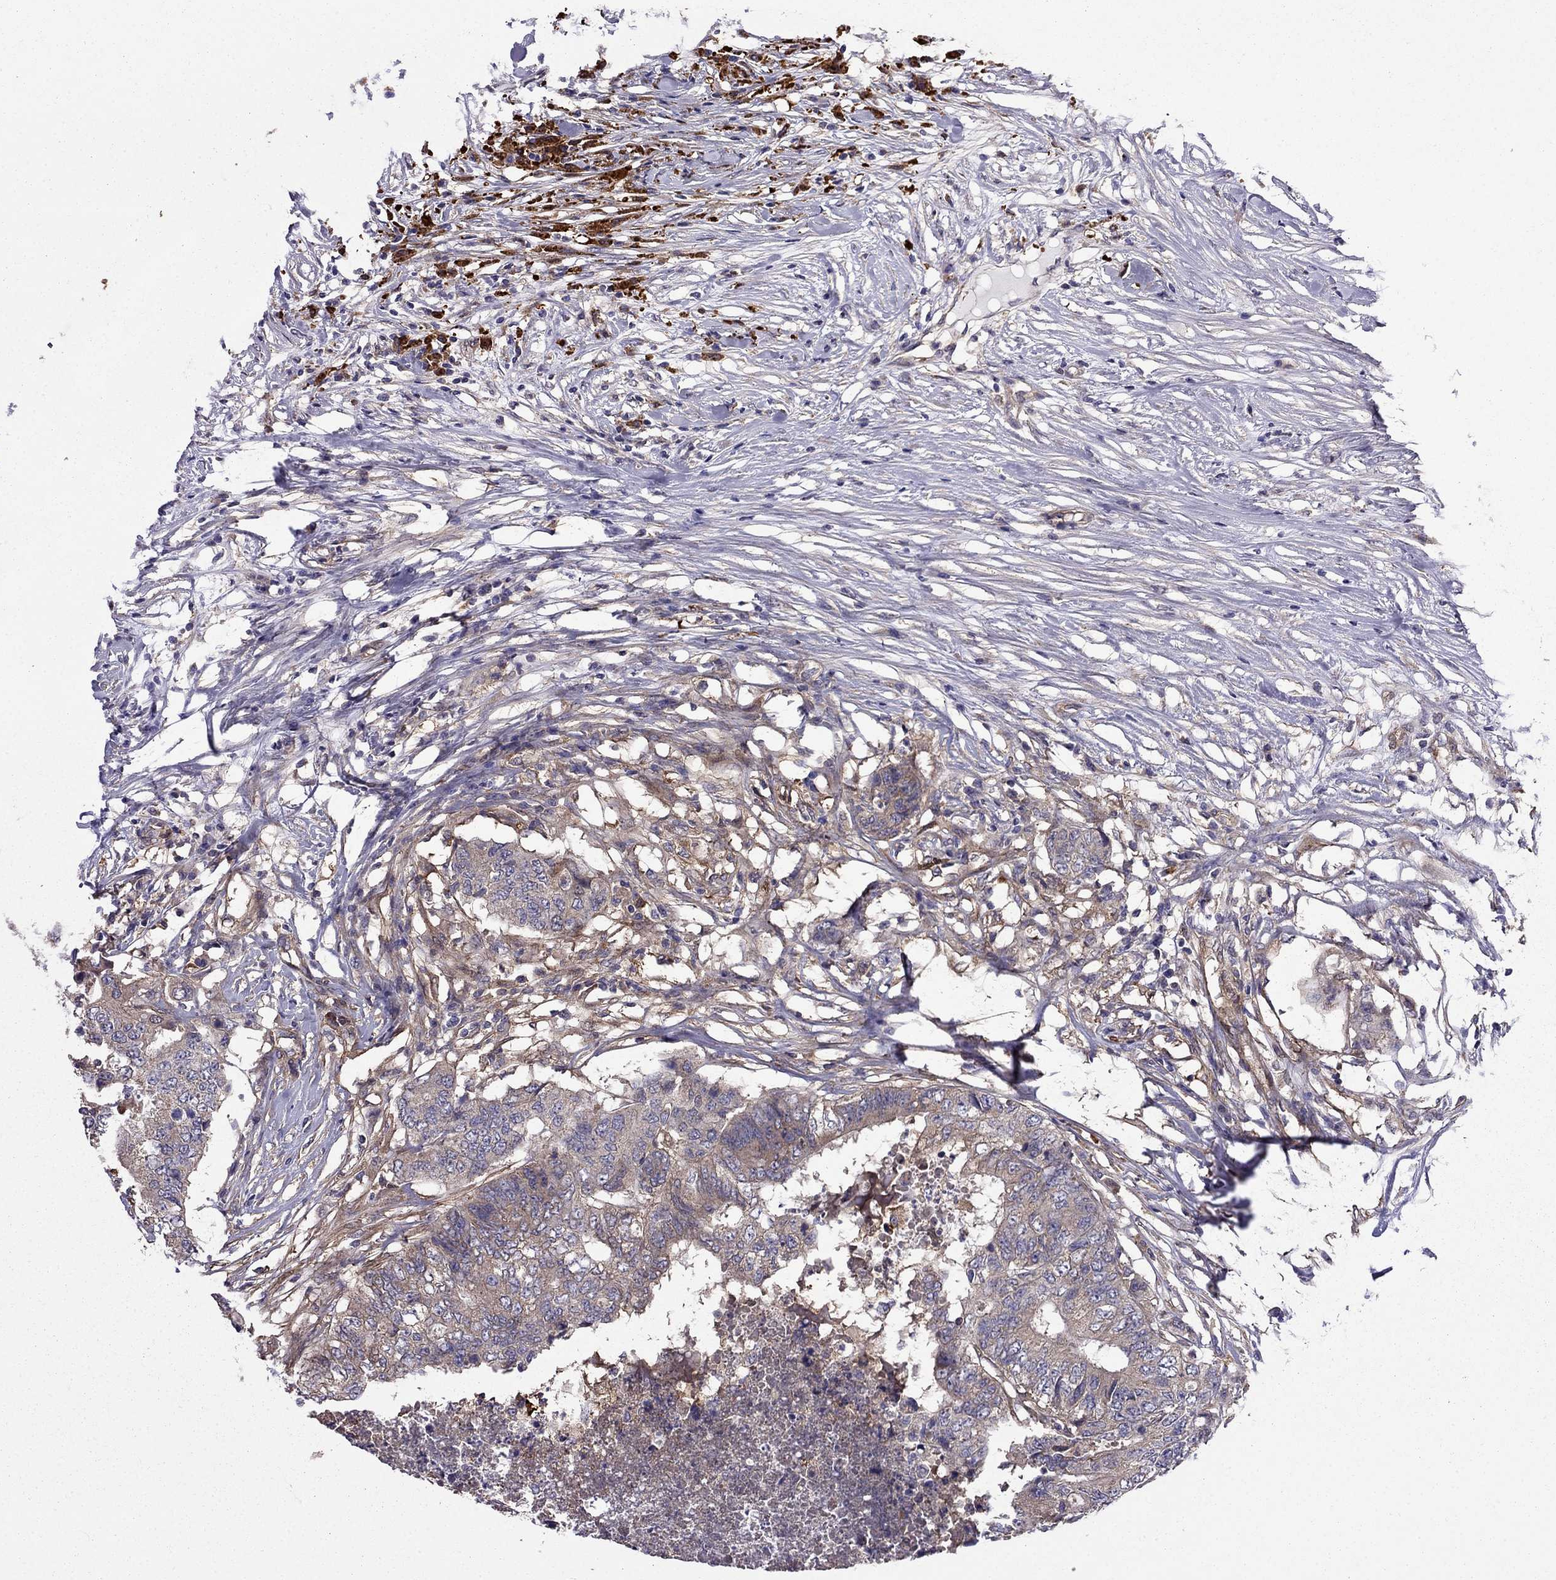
{"staining": {"intensity": "weak", "quantity": "<25%", "location": "cytoplasmic/membranous"}, "tissue": "colorectal cancer", "cell_type": "Tumor cells", "image_type": "cancer", "snomed": [{"axis": "morphology", "description": "Adenocarcinoma, NOS"}, {"axis": "topography", "description": "Colon"}], "caption": "Photomicrograph shows no significant protein expression in tumor cells of adenocarcinoma (colorectal). (IHC, brightfield microscopy, high magnification).", "gene": "ITGB1", "patient": {"sex": "female", "age": 48}}